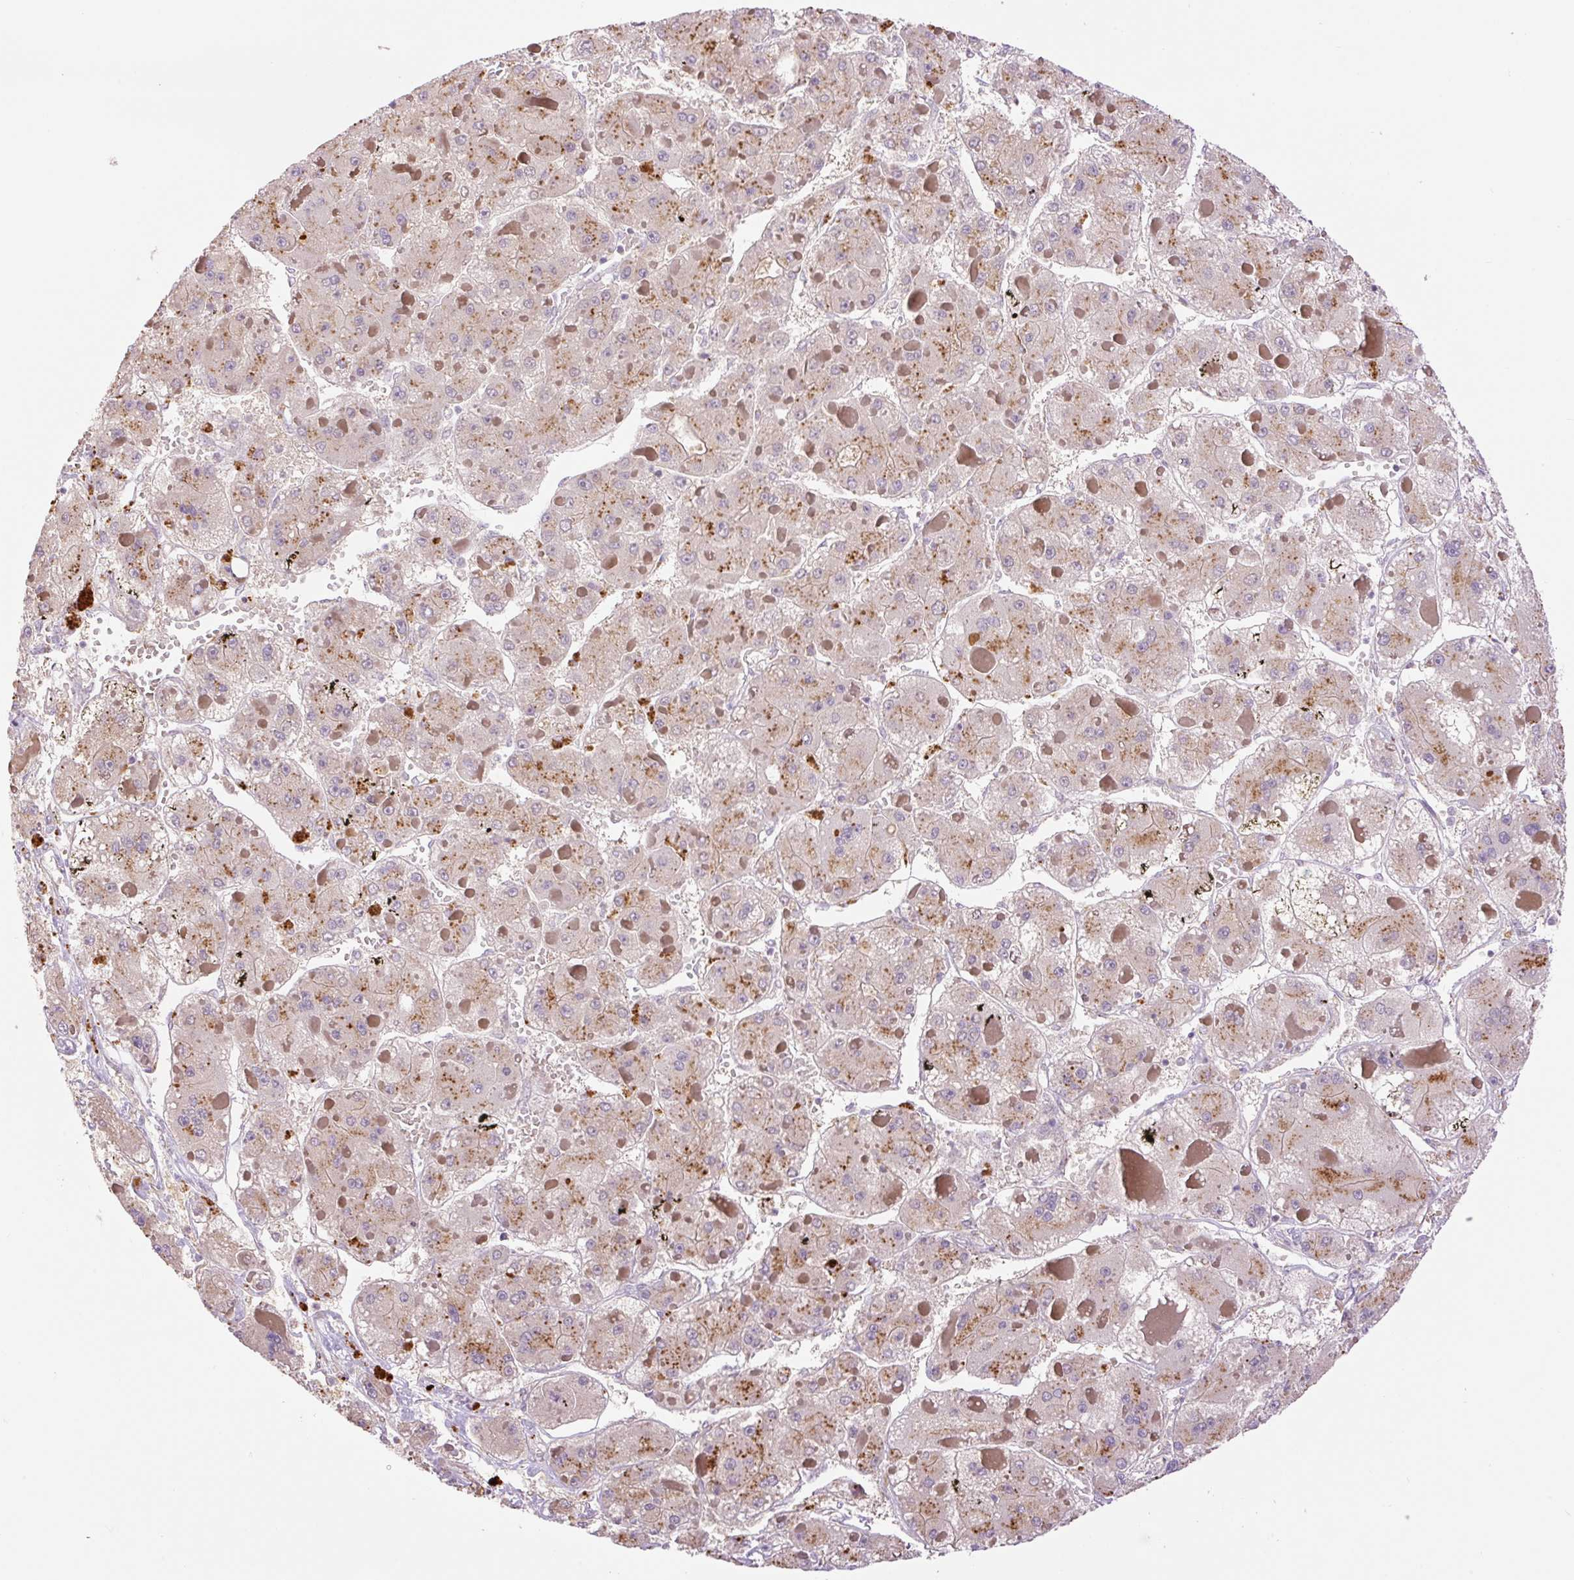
{"staining": {"intensity": "negative", "quantity": "none", "location": "none"}, "tissue": "liver cancer", "cell_type": "Tumor cells", "image_type": "cancer", "snomed": [{"axis": "morphology", "description": "Carcinoma, Hepatocellular, NOS"}, {"axis": "topography", "description": "Liver"}], "caption": "IHC of liver cancer displays no positivity in tumor cells.", "gene": "HABP4", "patient": {"sex": "female", "age": 73}}